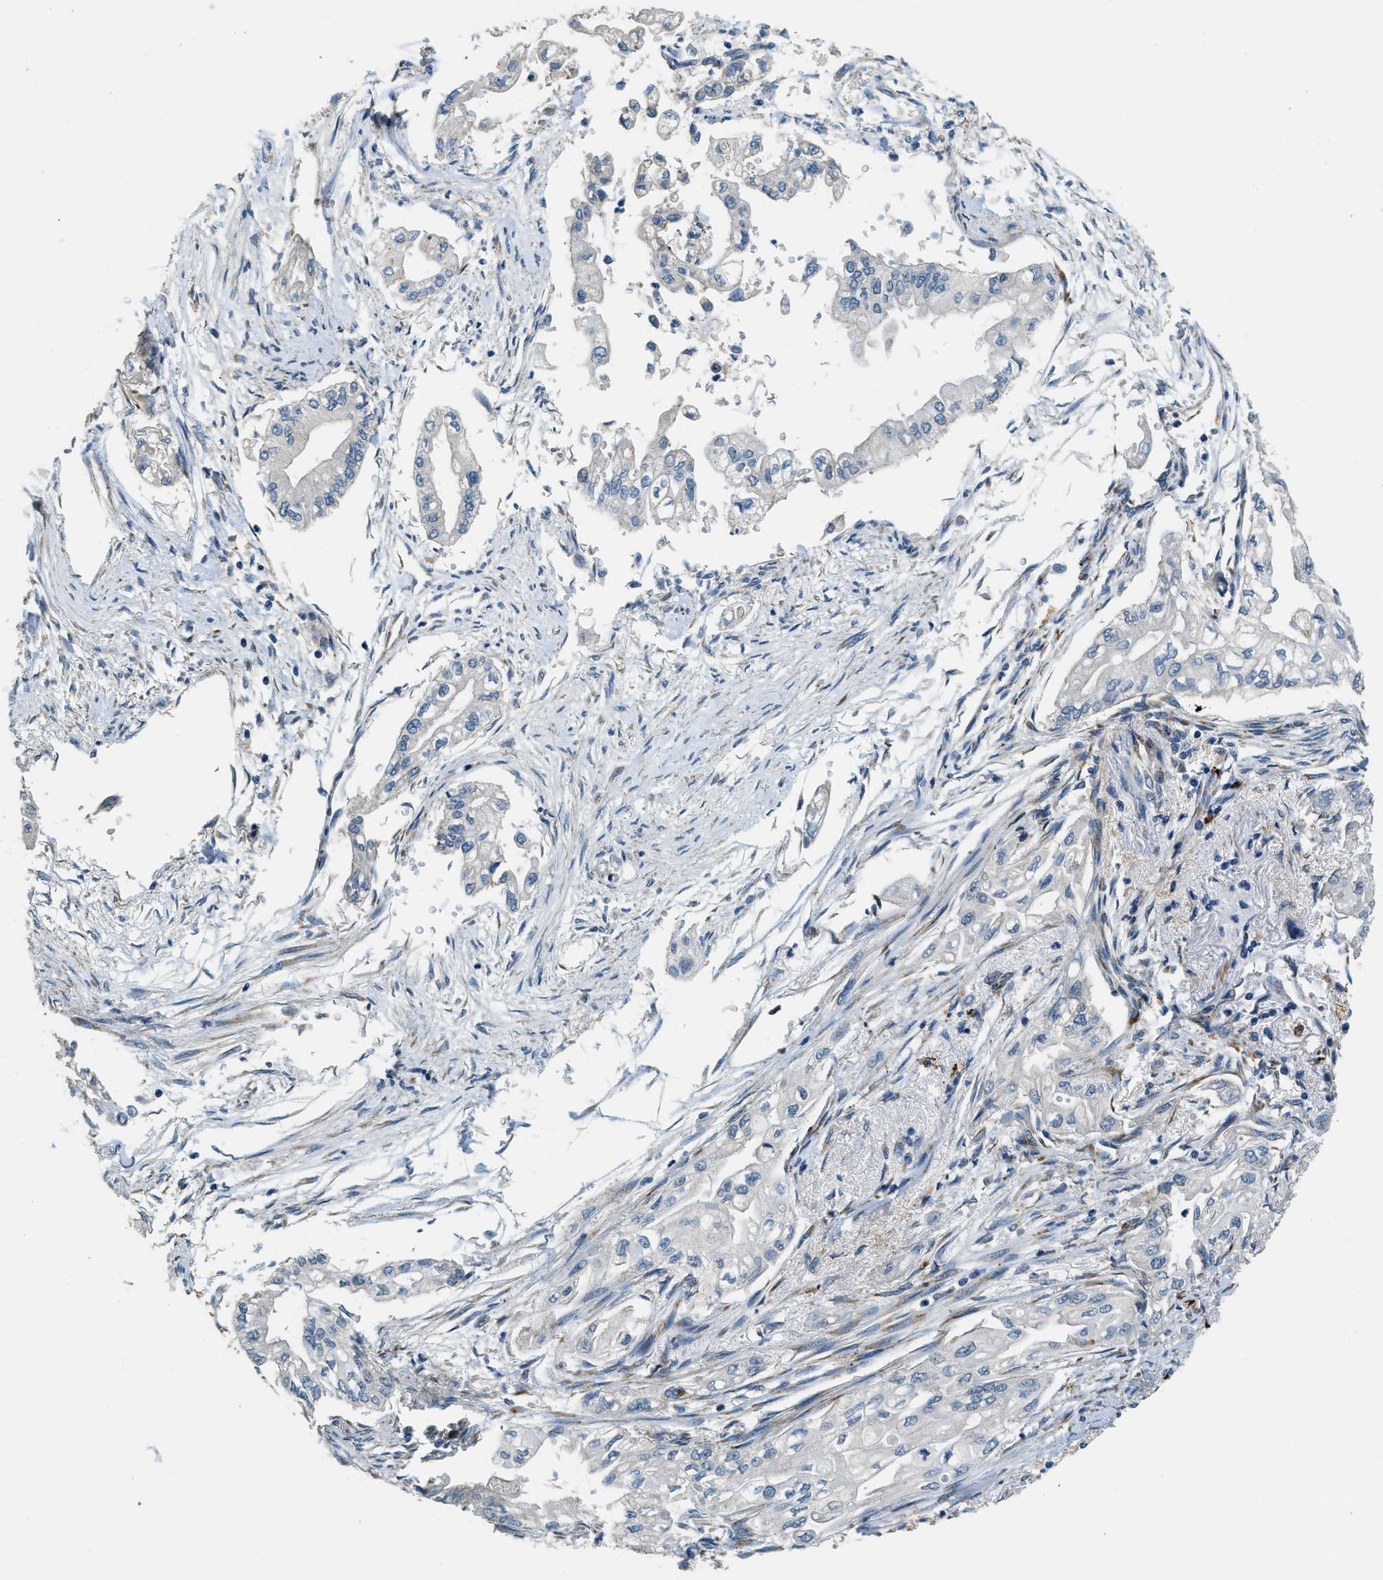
{"staining": {"intensity": "negative", "quantity": "none", "location": "none"}, "tissue": "pancreatic cancer", "cell_type": "Tumor cells", "image_type": "cancer", "snomed": [{"axis": "morphology", "description": "Normal tissue, NOS"}, {"axis": "topography", "description": "Pancreas"}], "caption": "IHC micrograph of neoplastic tissue: pancreatic cancer stained with DAB (3,3'-diaminobenzidine) exhibits no significant protein positivity in tumor cells.", "gene": "HERC2", "patient": {"sex": "male", "age": 42}}